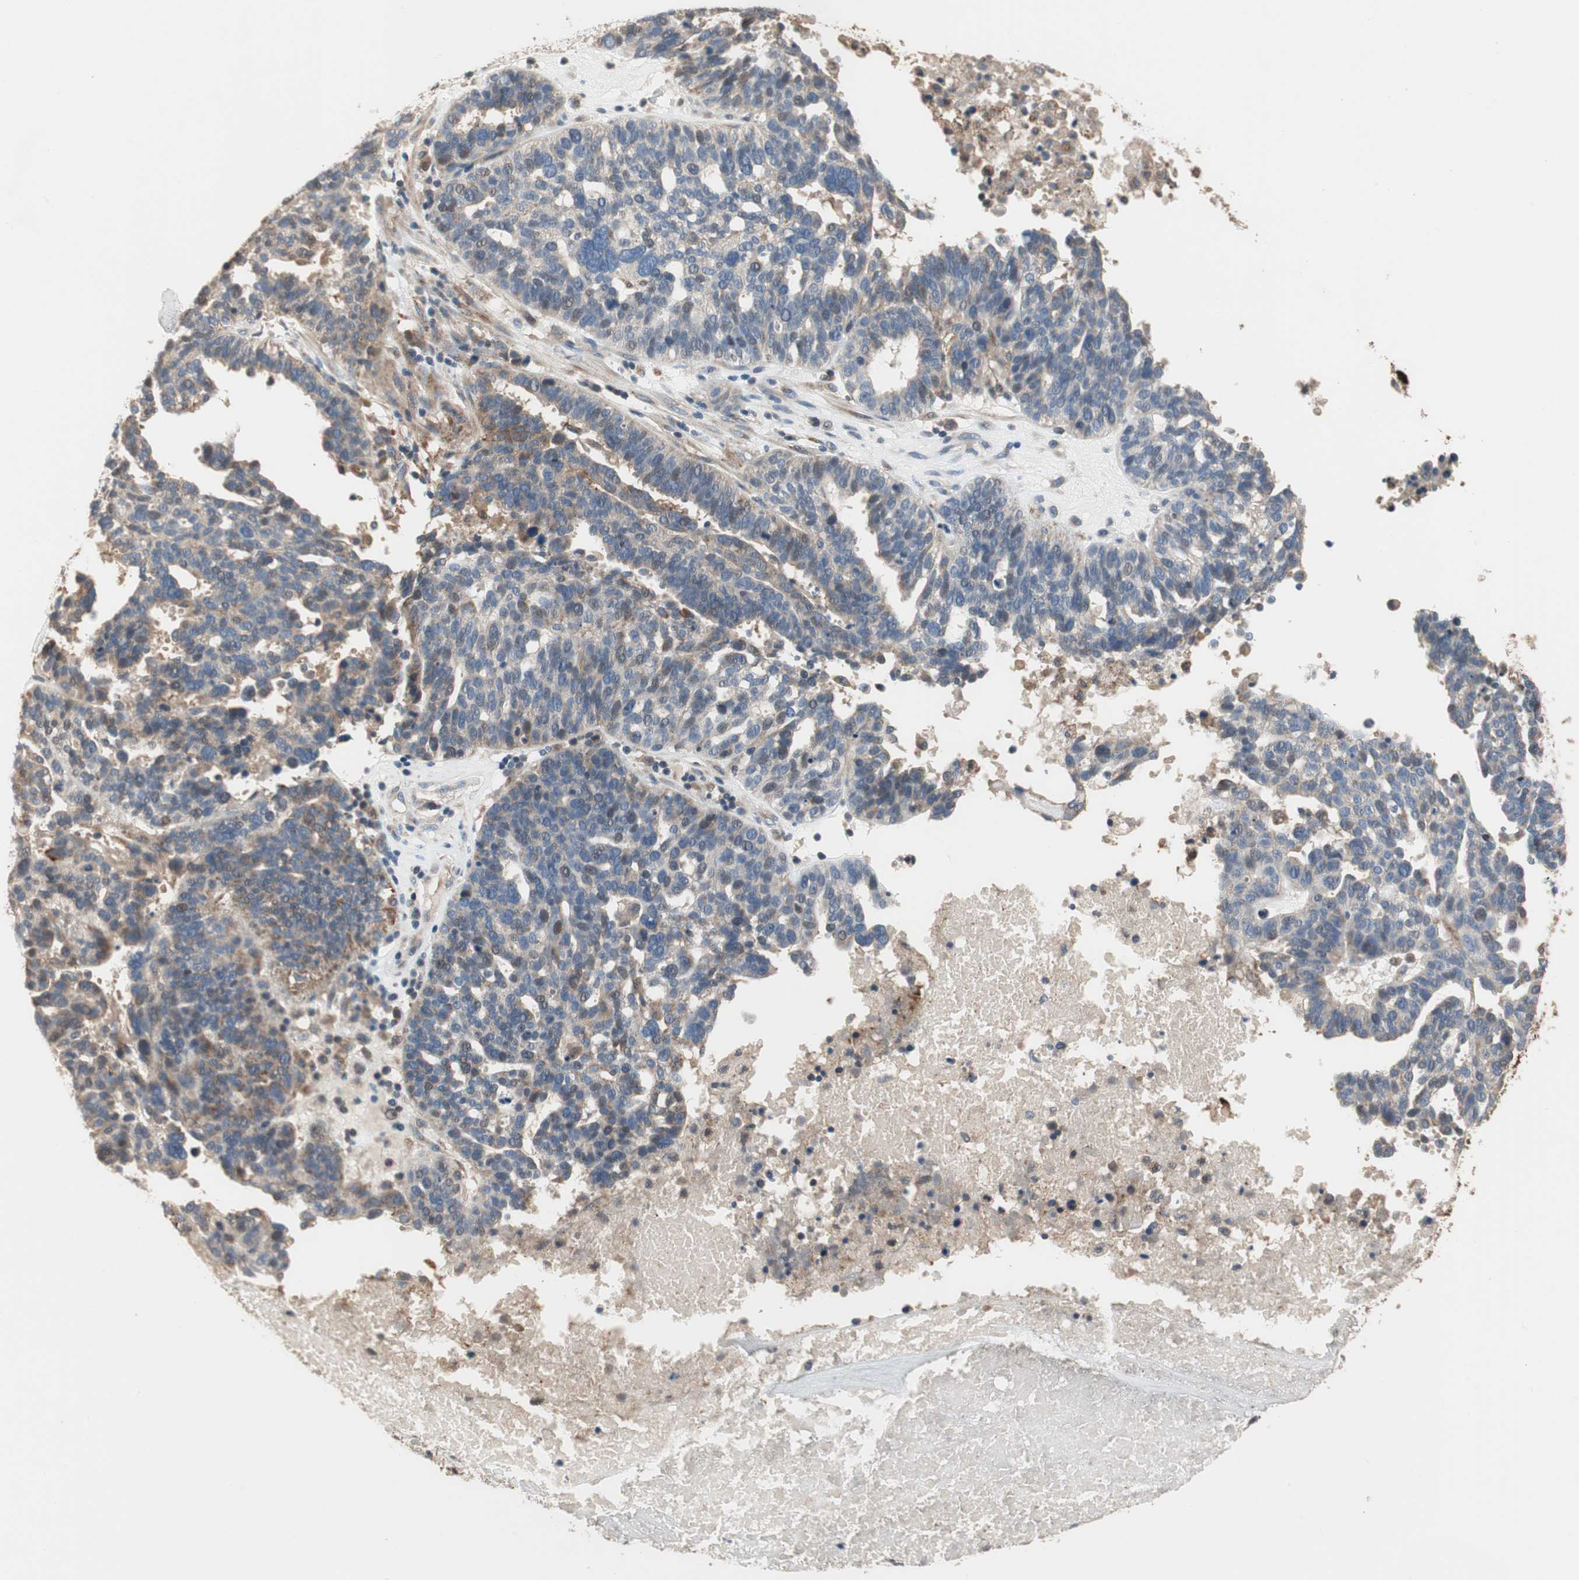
{"staining": {"intensity": "negative", "quantity": "none", "location": "none"}, "tissue": "ovarian cancer", "cell_type": "Tumor cells", "image_type": "cancer", "snomed": [{"axis": "morphology", "description": "Cystadenocarcinoma, serous, NOS"}, {"axis": "topography", "description": "Ovary"}], "caption": "An immunohistochemistry (IHC) micrograph of ovarian cancer (serous cystadenocarcinoma) is shown. There is no staining in tumor cells of ovarian cancer (serous cystadenocarcinoma). (DAB (3,3'-diaminobenzidine) immunohistochemistry (IHC), high magnification).", "gene": "ALPL", "patient": {"sex": "female", "age": 59}}